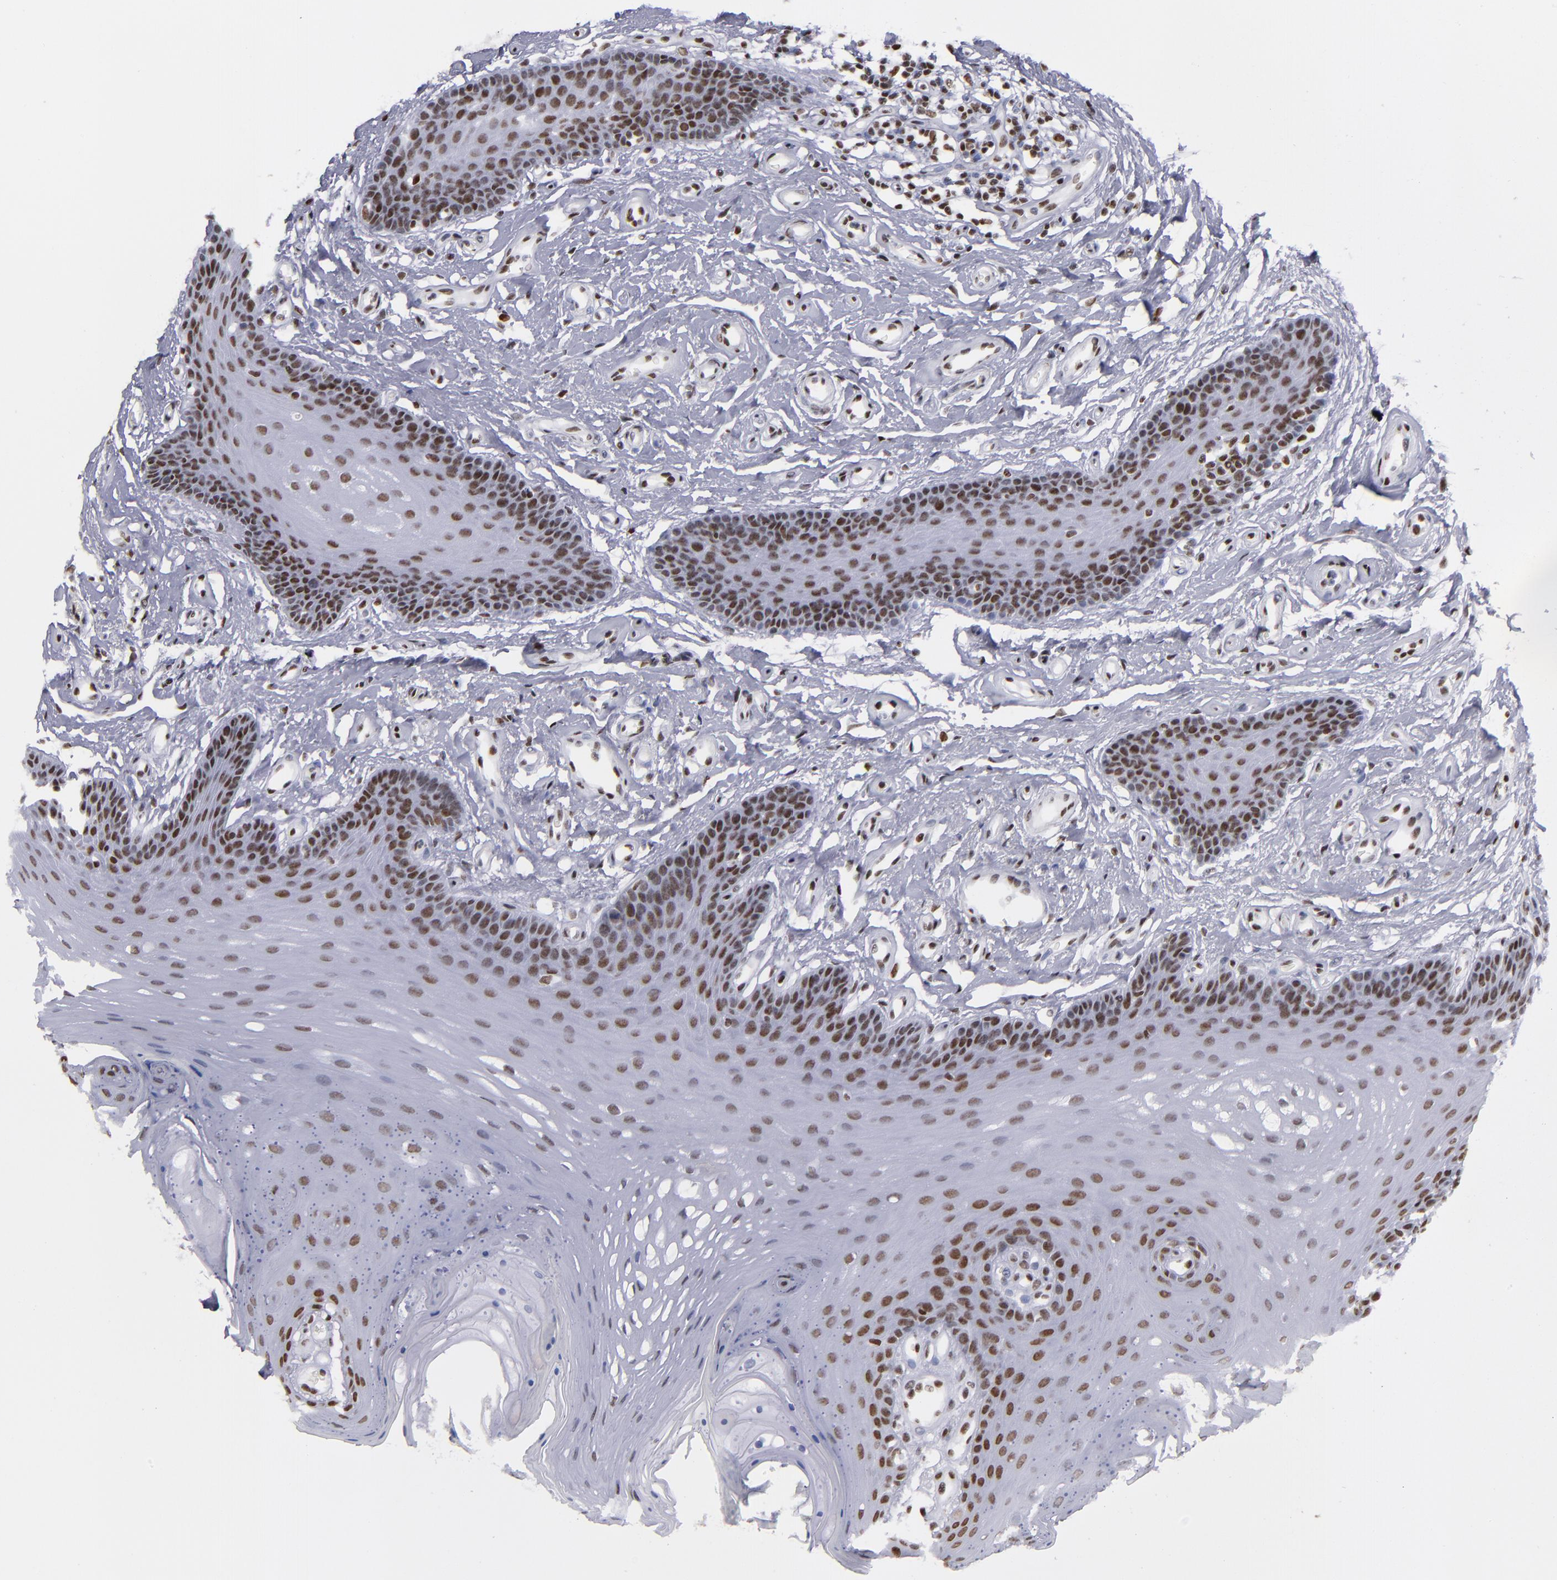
{"staining": {"intensity": "strong", "quantity": "25%-75%", "location": "nuclear"}, "tissue": "oral mucosa", "cell_type": "Squamous epithelial cells", "image_type": "normal", "snomed": [{"axis": "morphology", "description": "Normal tissue, NOS"}, {"axis": "topography", "description": "Oral tissue"}], "caption": "Immunohistochemical staining of benign oral mucosa demonstrates high levels of strong nuclear expression in approximately 25%-75% of squamous epithelial cells. (IHC, brightfield microscopy, high magnification).", "gene": "TERF2", "patient": {"sex": "male", "age": 62}}